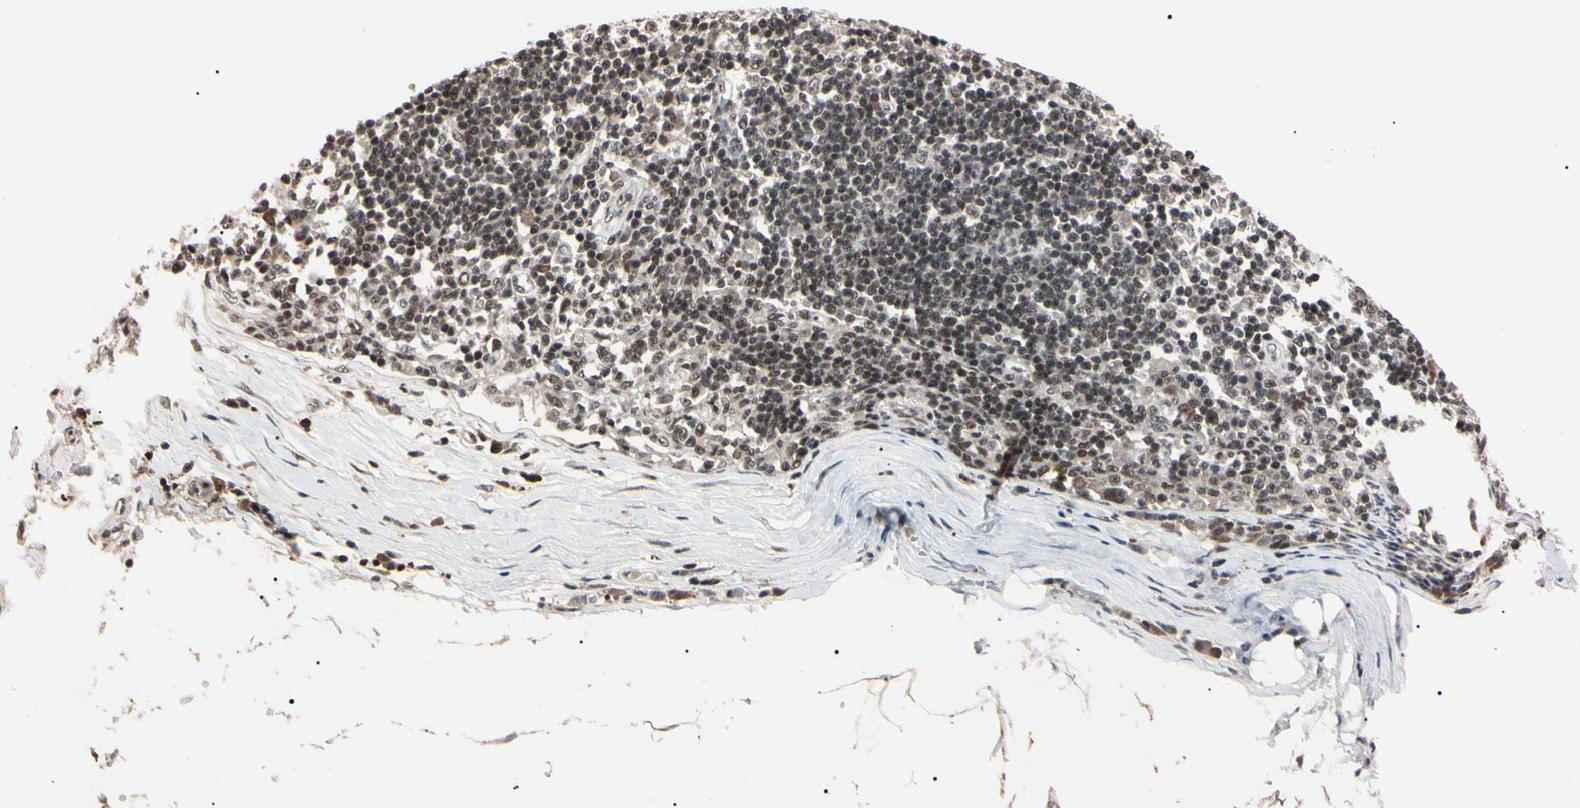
{"staining": {"intensity": "moderate", "quantity": "<25%", "location": "cytoplasmic/membranous,nuclear"}, "tissue": "adipose tissue", "cell_type": "Adipocytes", "image_type": "normal", "snomed": [{"axis": "morphology", "description": "Normal tissue, NOS"}, {"axis": "morphology", "description": "Adenocarcinoma, NOS"}, {"axis": "topography", "description": "Esophagus"}], "caption": "Adipose tissue stained with a brown dye demonstrates moderate cytoplasmic/membranous,nuclear positive staining in about <25% of adipocytes.", "gene": "YY1", "patient": {"sex": "male", "age": 62}}